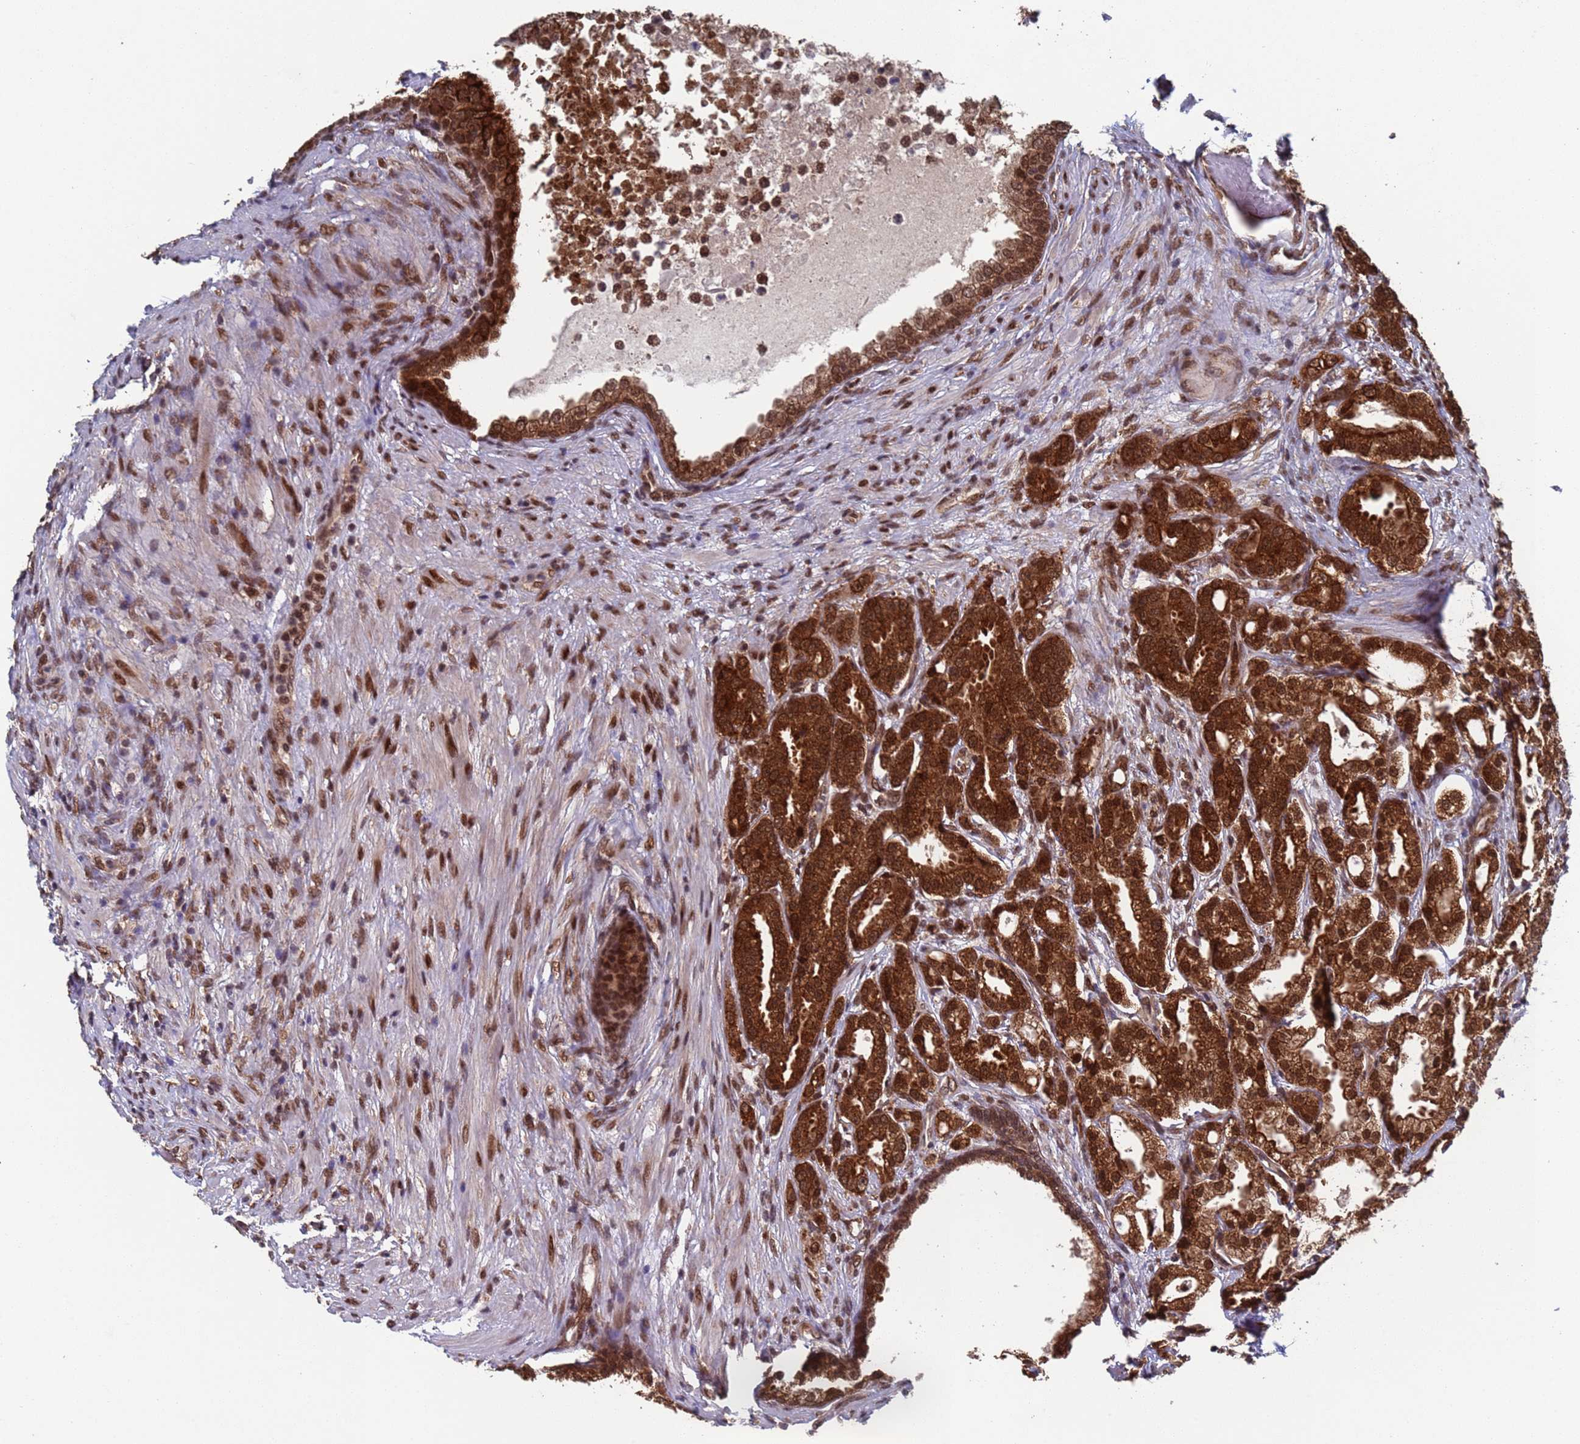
{"staining": {"intensity": "strong", "quantity": ">75%", "location": "cytoplasmic/membranous,nuclear"}, "tissue": "prostate cancer", "cell_type": "Tumor cells", "image_type": "cancer", "snomed": [{"axis": "morphology", "description": "Adenocarcinoma, High grade"}, {"axis": "topography", "description": "Prostate"}], "caption": "Prostate adenocarcinoma (high-grade) stained with DAB immunohistochemistry (IHC) reveals high levels of strong cytoplasmic/membranous and nuclear expression in approximately >75% of tumor cells.", "gene": "FUBP3", "patient": {"sex": "male", "age": 69}}